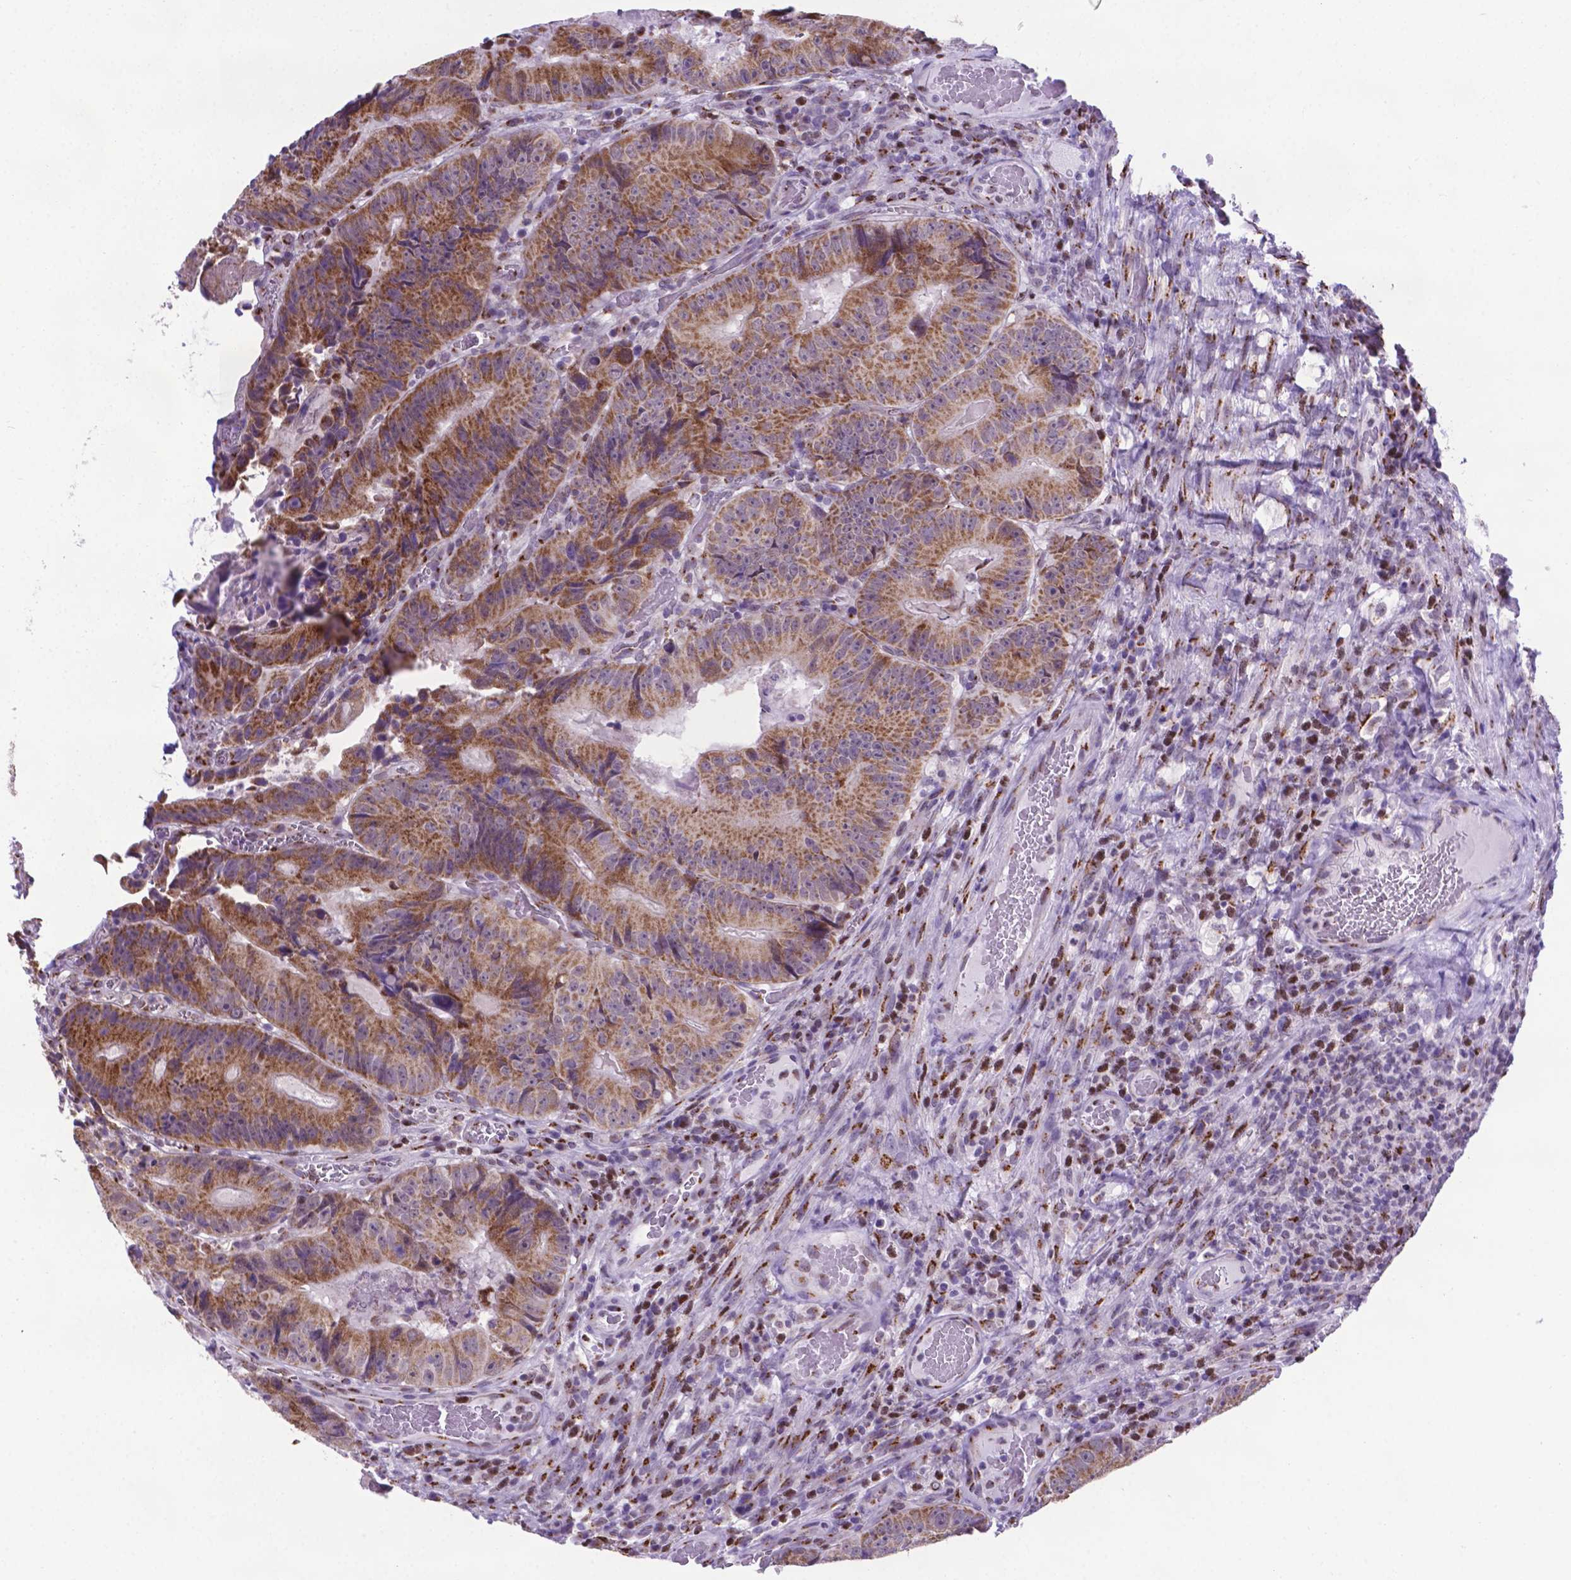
{"staining": {"intensity": "moderate", "quantity": ">75%", "location": "cytoplasmic/membranous"}, "tissue": "colorectal cancer", "cell_type": "Tumor cells", "image_type": "cancer", "snomed": [{"axis": "morphology", "description": "Adenocarcinoma, NOS"}, {"axis": "topography", "description": "Colon"}], "caption": "Colorectal cancer (adenocarcinoma) stained for a protein (brown) shows moderate cytoplasmic/membranous positive expression in about >75% of tumor cells.", "gene": "MRPL10", "patient": {"sex": "female", "age": 86}}